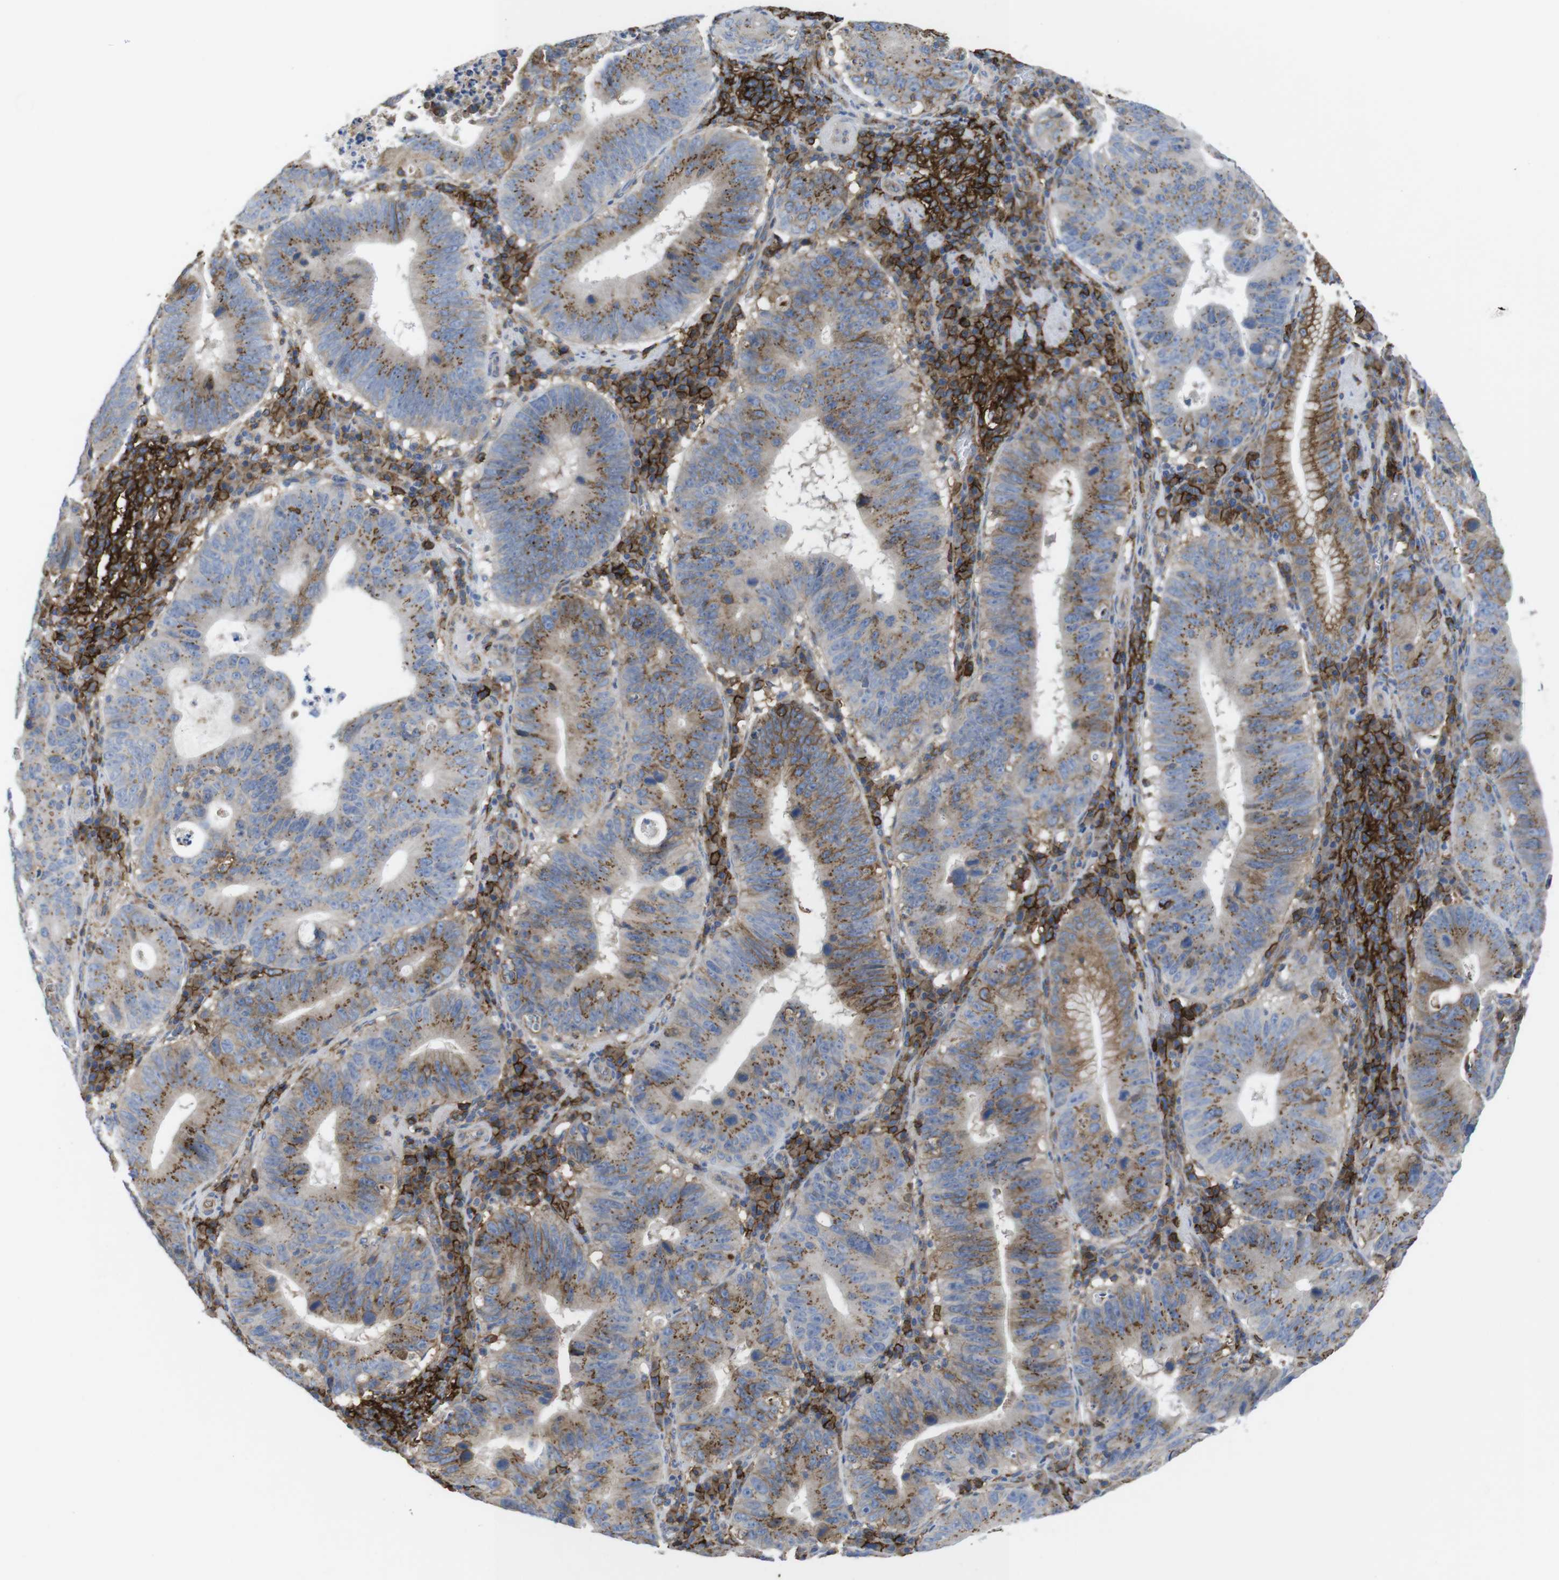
{"staining": {"intensity": "moderate", "quantity": "25%-75%", "location": "cytoplasmic/membranous"}, "tissue": "stomach cancer", "cell_type": "Tumor cells", "image_type": "cancer", "snomed": [{"axis": "morphology", "description": "Adenocarcinoma, NOS"}, {"axis": "topography", "description": "Stomach"}], "caption": "There is medium levels of moderate cytoplasmic/membranous positivity in tumor cells of stomach cancer (adenocarcinoma), as demonstrated by immunohistochemical staining (brown color).", "gene": "CCR6", "patient": {"sex": "male", "age": 59}}